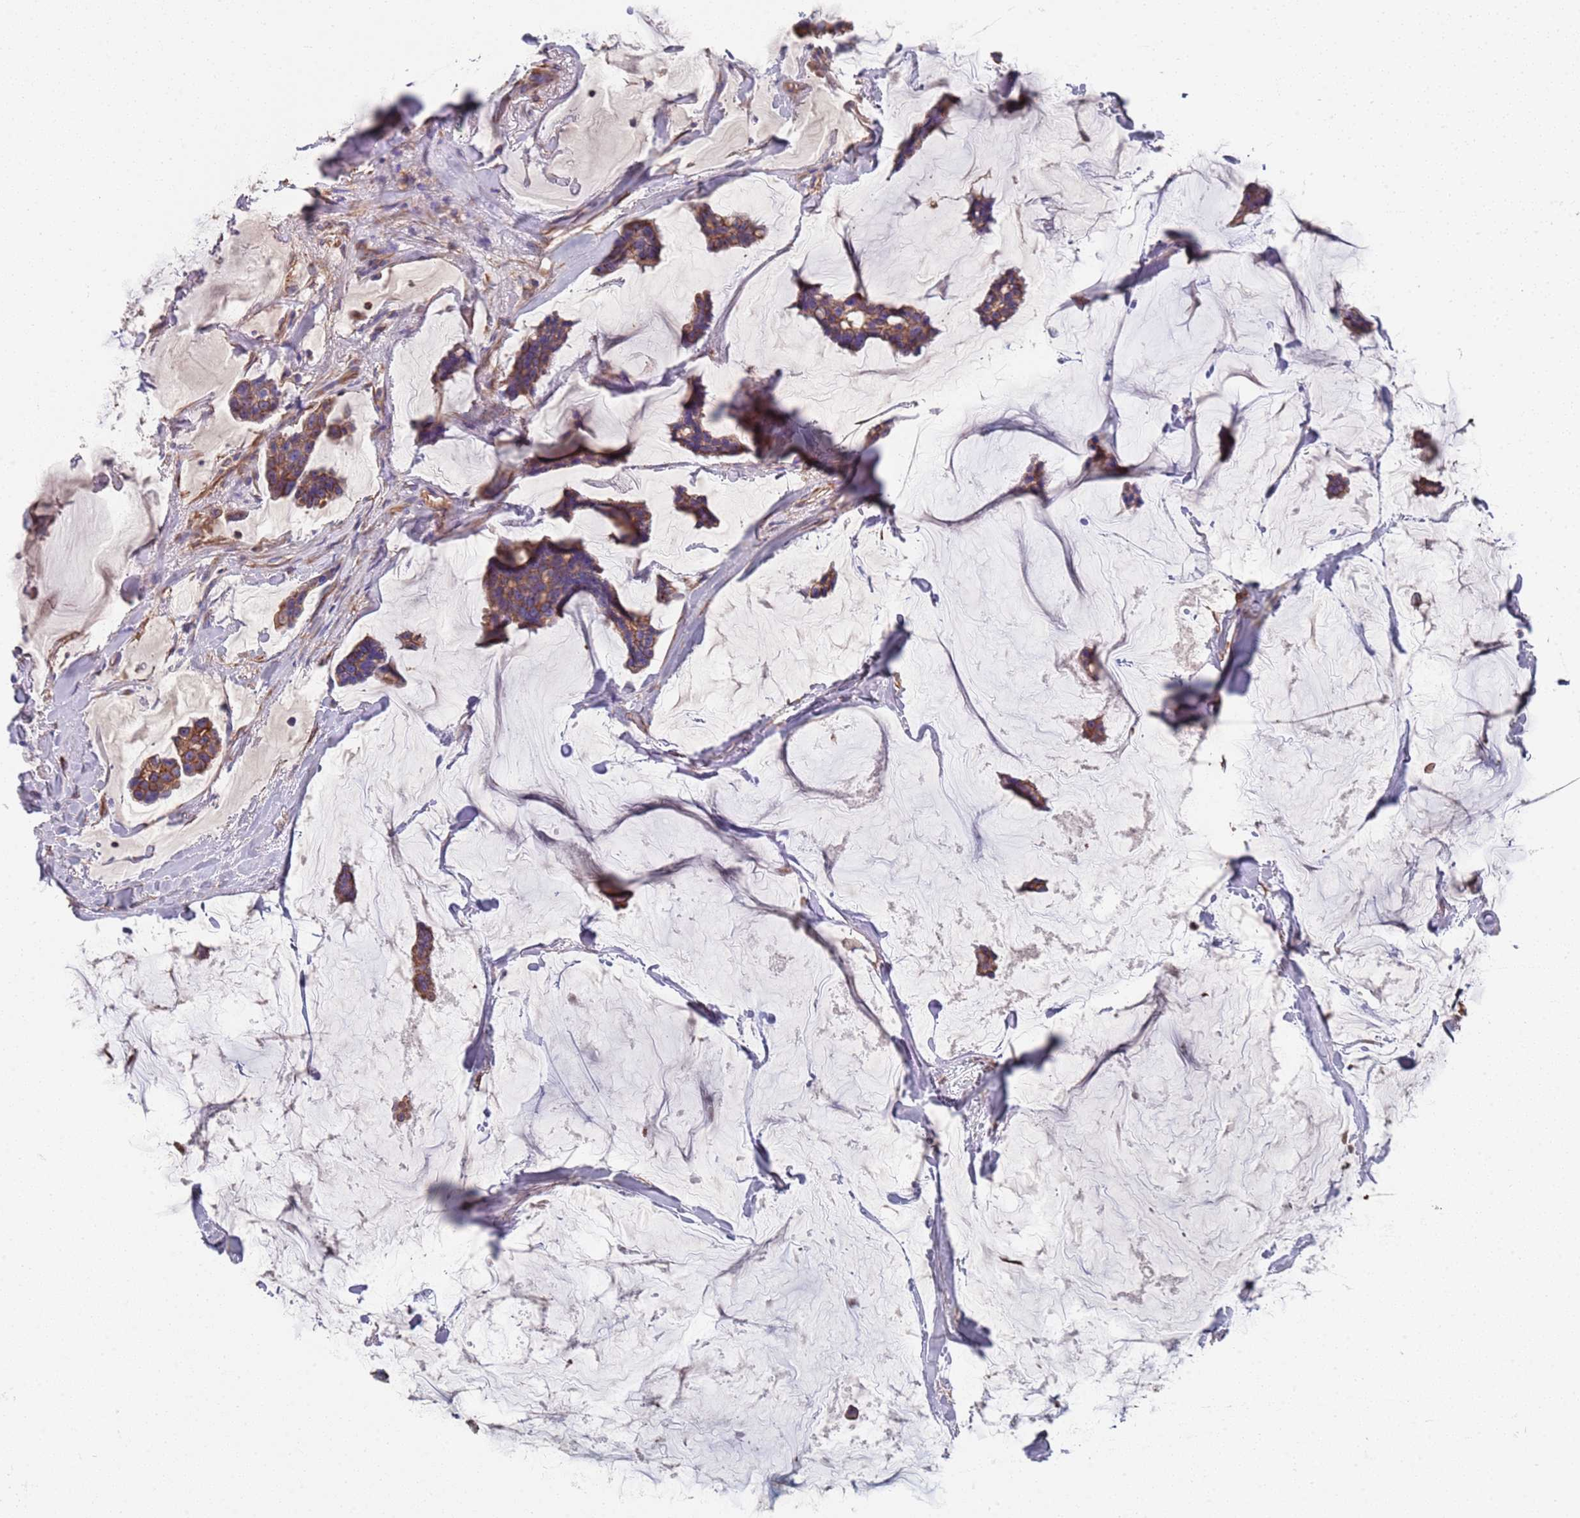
{"staining": {"intensity": "moderate", "quantity": ">75%", "location": "cytoplasmic/membranous"}, "tissue": "breast cancer", "cell_type": "Tumor cells", "image_type": "cancer", "snomed": [{"axis": "morphology", "description": "Duct carcinoma"}, {"axis": "topography", "description": "Breast"}], "caption": "Breast invasive ductal carcinoma was stained to show a protein in brown. There is medium levels of moderate cytoplasmic/membranous expression in about >75% of tumor cells.", "gene": "JAKMIP2", "patient": {"sex": "female", "age": 93}}